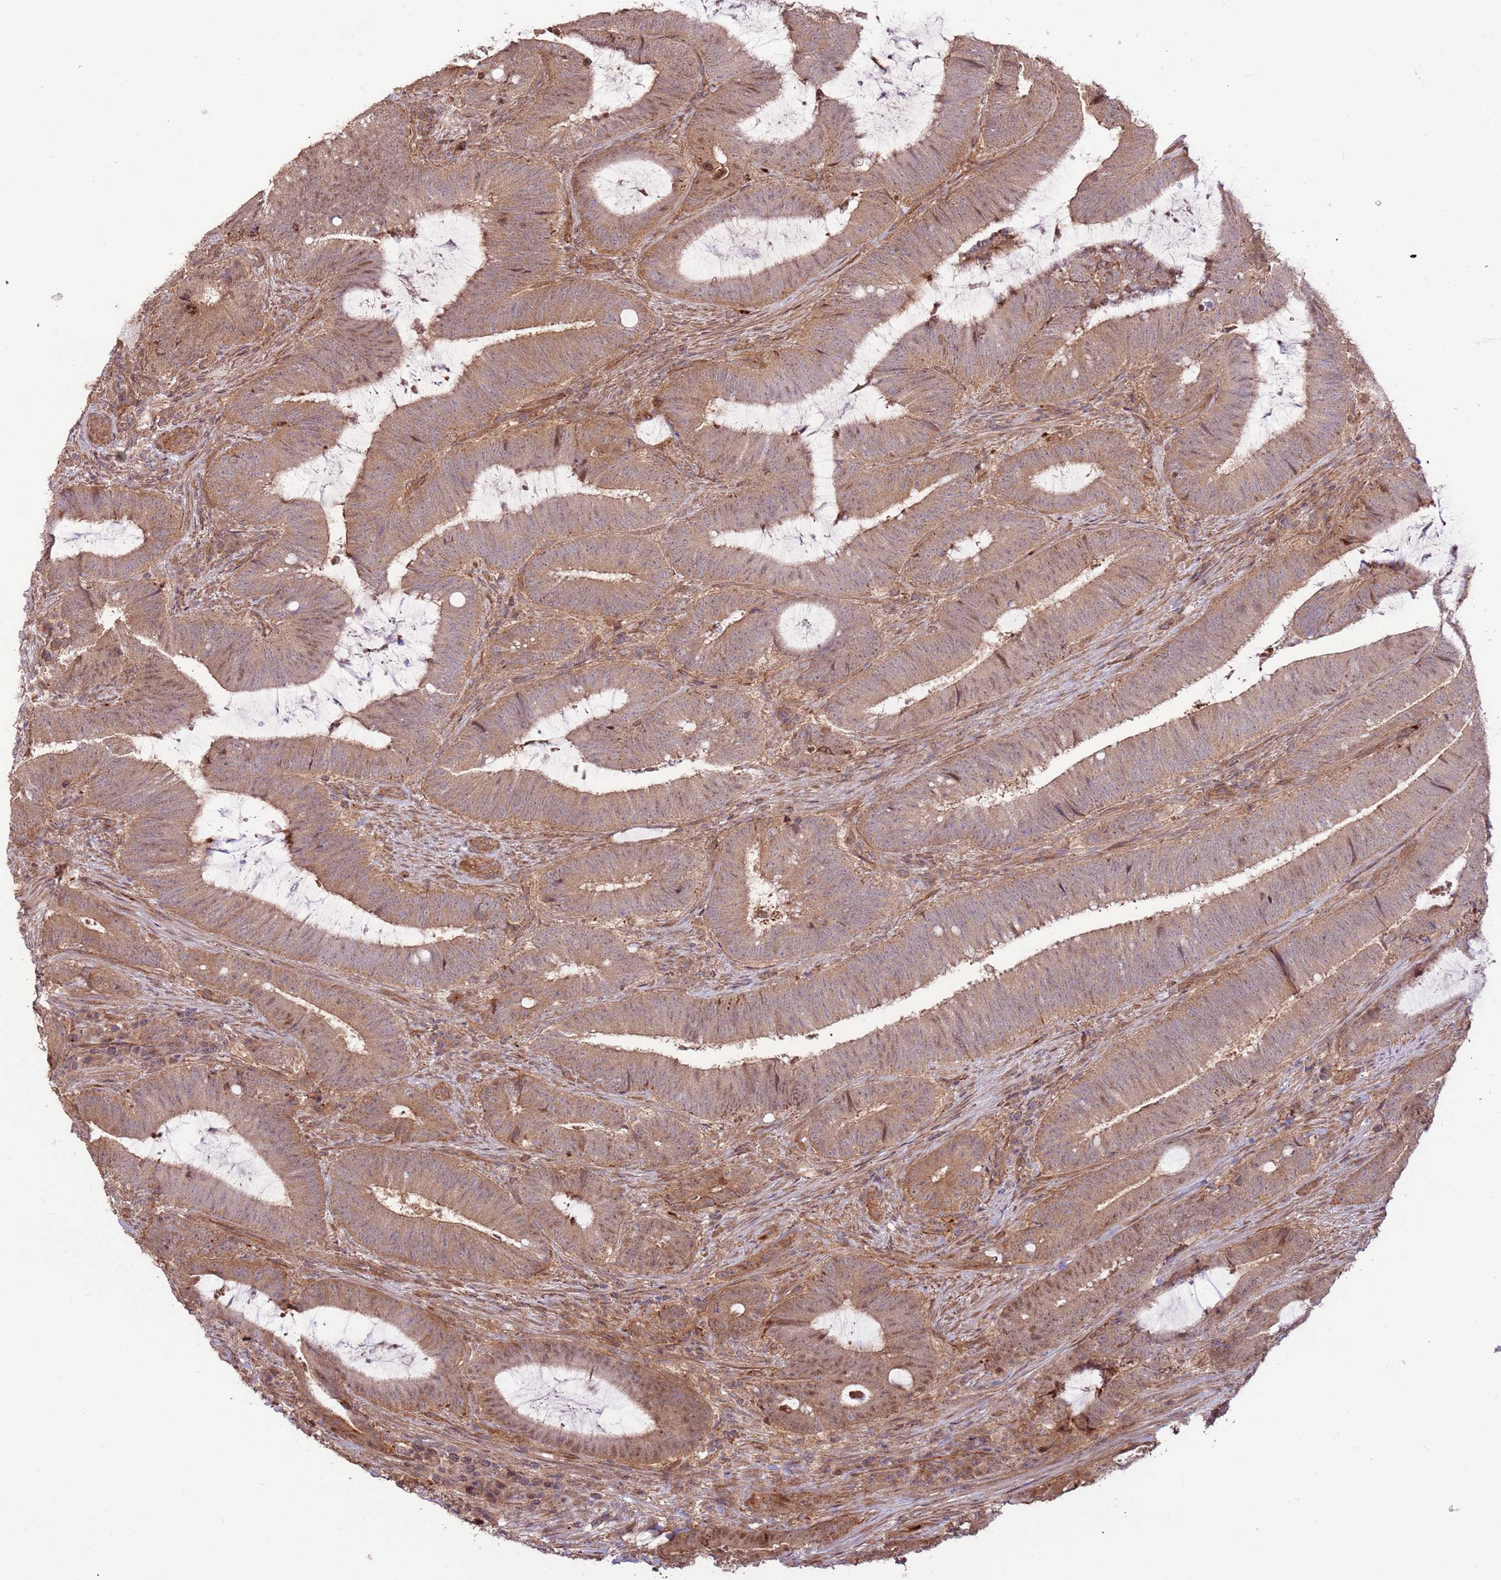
{"staining": {"intensity": "moderate", "quantity": ">75%", "location": "cytoplasmic/membranous,nuclear"}, "tissue": "colorectal cancer", "cell_type": "Tumor cells", "image_type": "cancer", "snomed": [{"axis": "morphology", "description": "Adenocarcinoma, NOS"}, {"axis": "topography", "description": "Colon"}], "caption": "Colorectal adenocarcinoma stained for a protein (brown) shows moderate cytoplasmic/membranous and nuclear positive positivity in approximately >75% of tumor cells.", "gene": "CCDC112", "patient": {"sex": "female", "age": 43}}